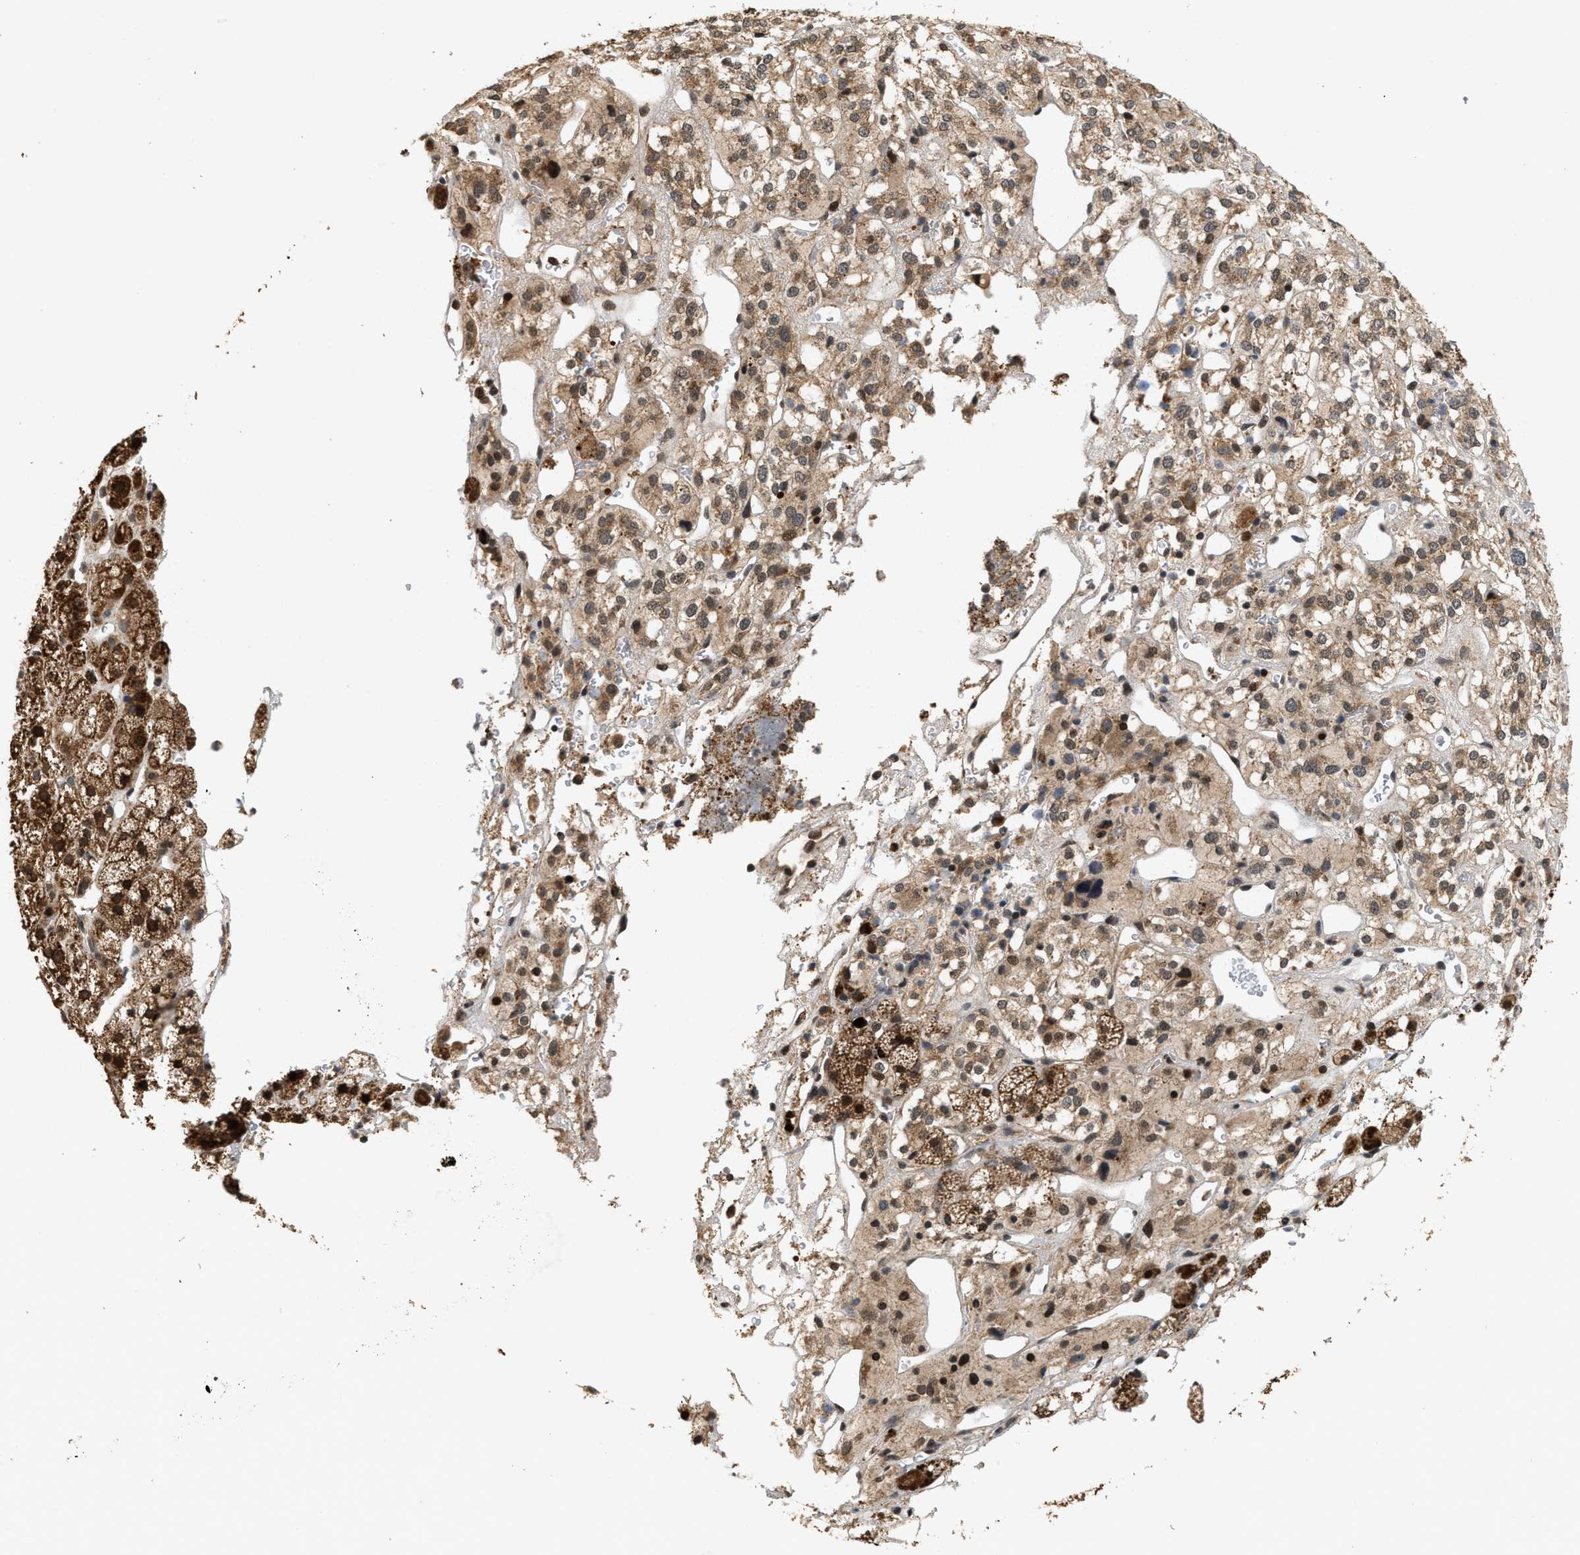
{"staining": {"intensity": "strong", "quantity": ">75%", "location": "cytoplasmic/membranous,nuclear"}, "tissue": "adrenal gland", "cell_type": "Glandular cells", "image_type": "normal", "snomed": [{"axis": "morphology", "description": "Normal tissue, NOS"}, {"axis": "topography", "description": "Adrenal gland"}], "caption": "The immunohistochemical stain highlights strong cytoplasmic/membranous,nuclear staining in glandular cells of benign adrenal gland. (DAB IHC, brown staining for protein, blue staining for nuclei).", "gene": "ELP2", "patient": {"sex": "male", "age": 56}}